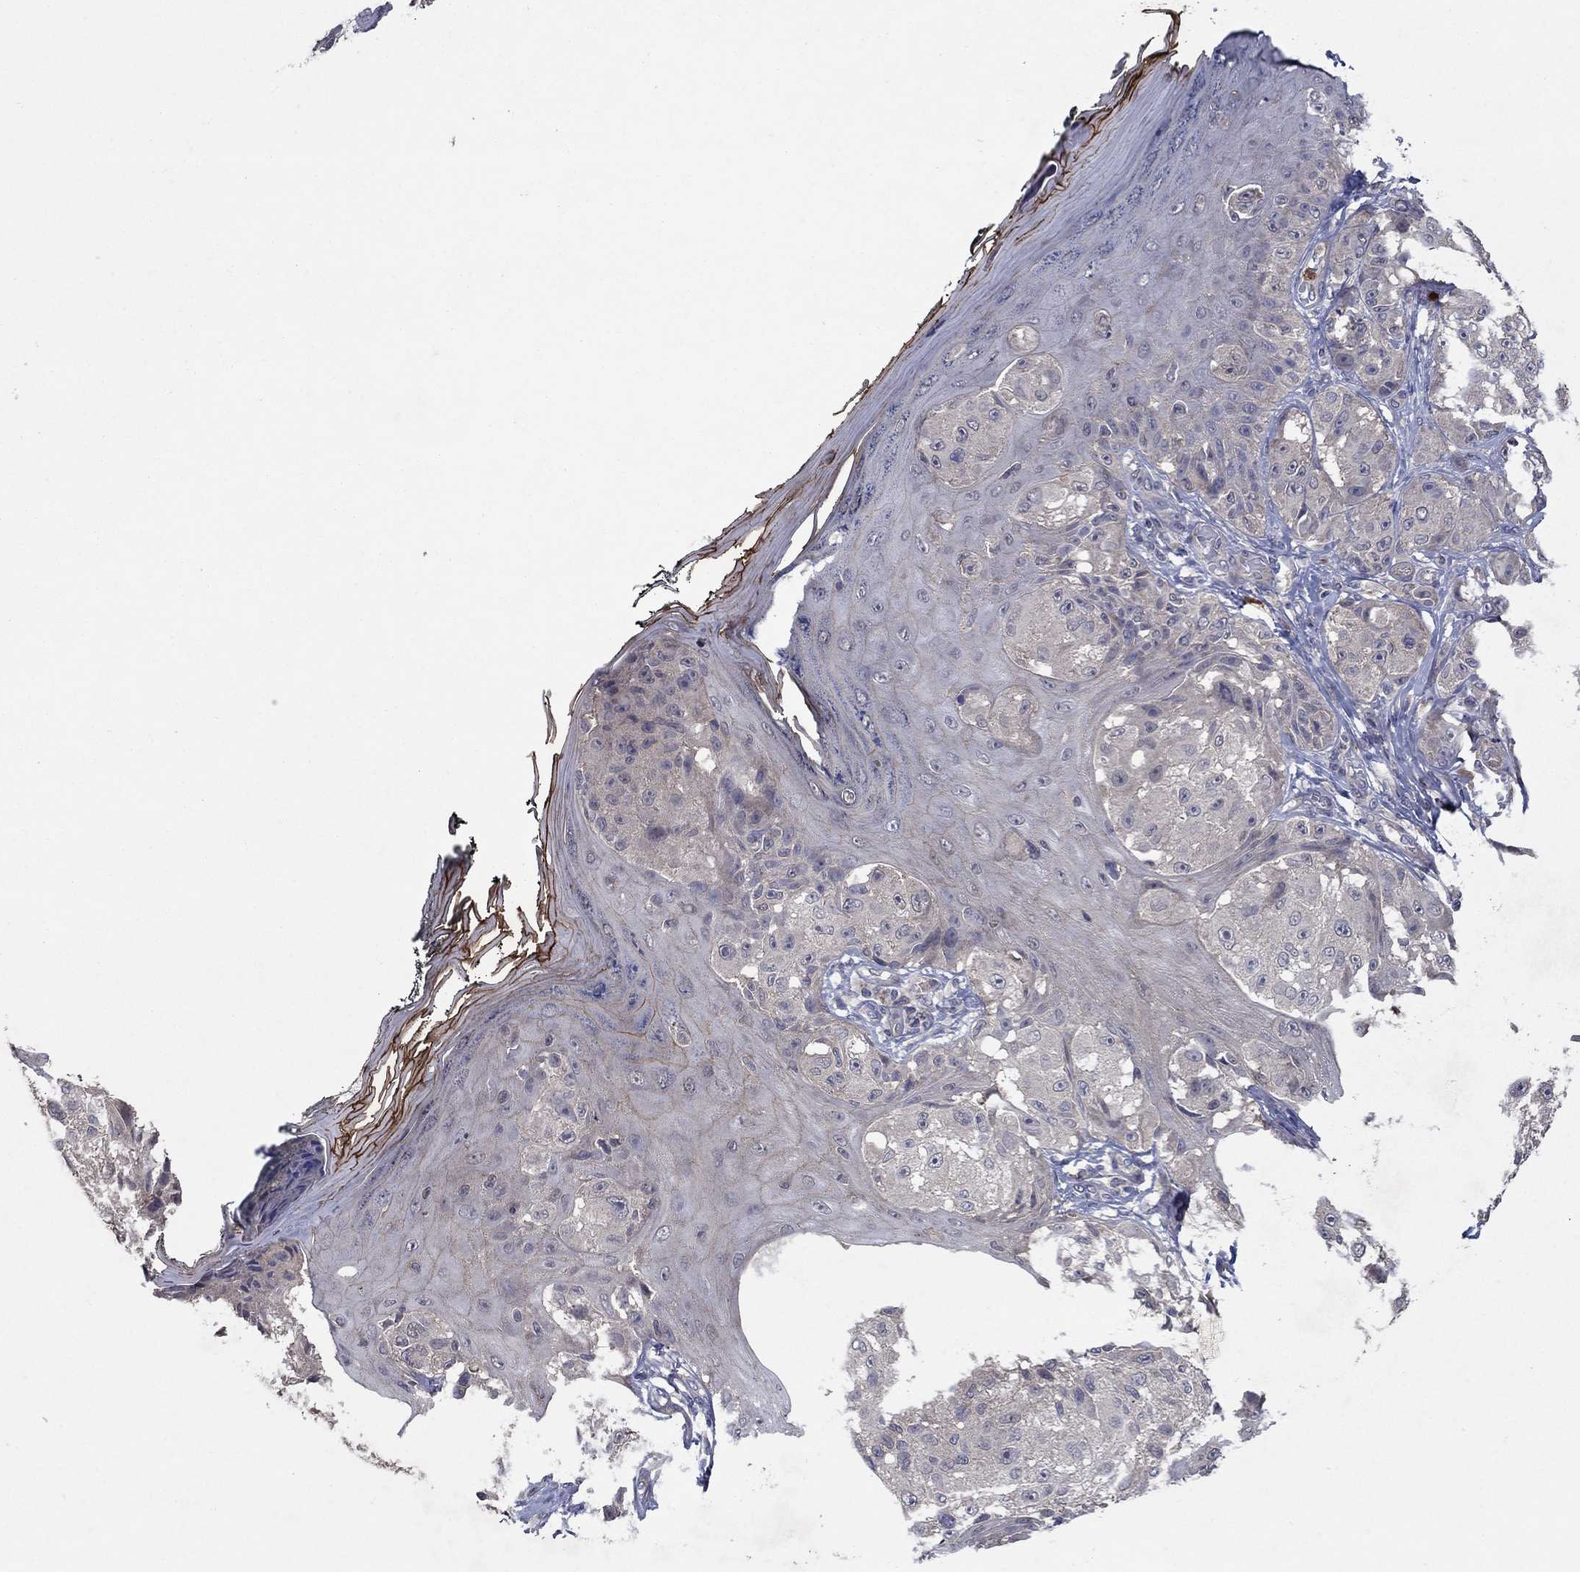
{"staining": {"intensity": "negative", "quantity": "none", "location": "none"}, "tissue": "melanoma", "cell_type": "Tumor cells", "image_type": "cancer", "snomed": [{"axis": "morphology", "description": "Malignant melanoma, NOS"}, {"axis": "topography", "description": "Skin"}], "caption": "This is an IHC histopathology image of melanoma. There is no staining in tumor cells.", "gene": "MSRB1", "patient": {"sex": "male", "age": 61}}